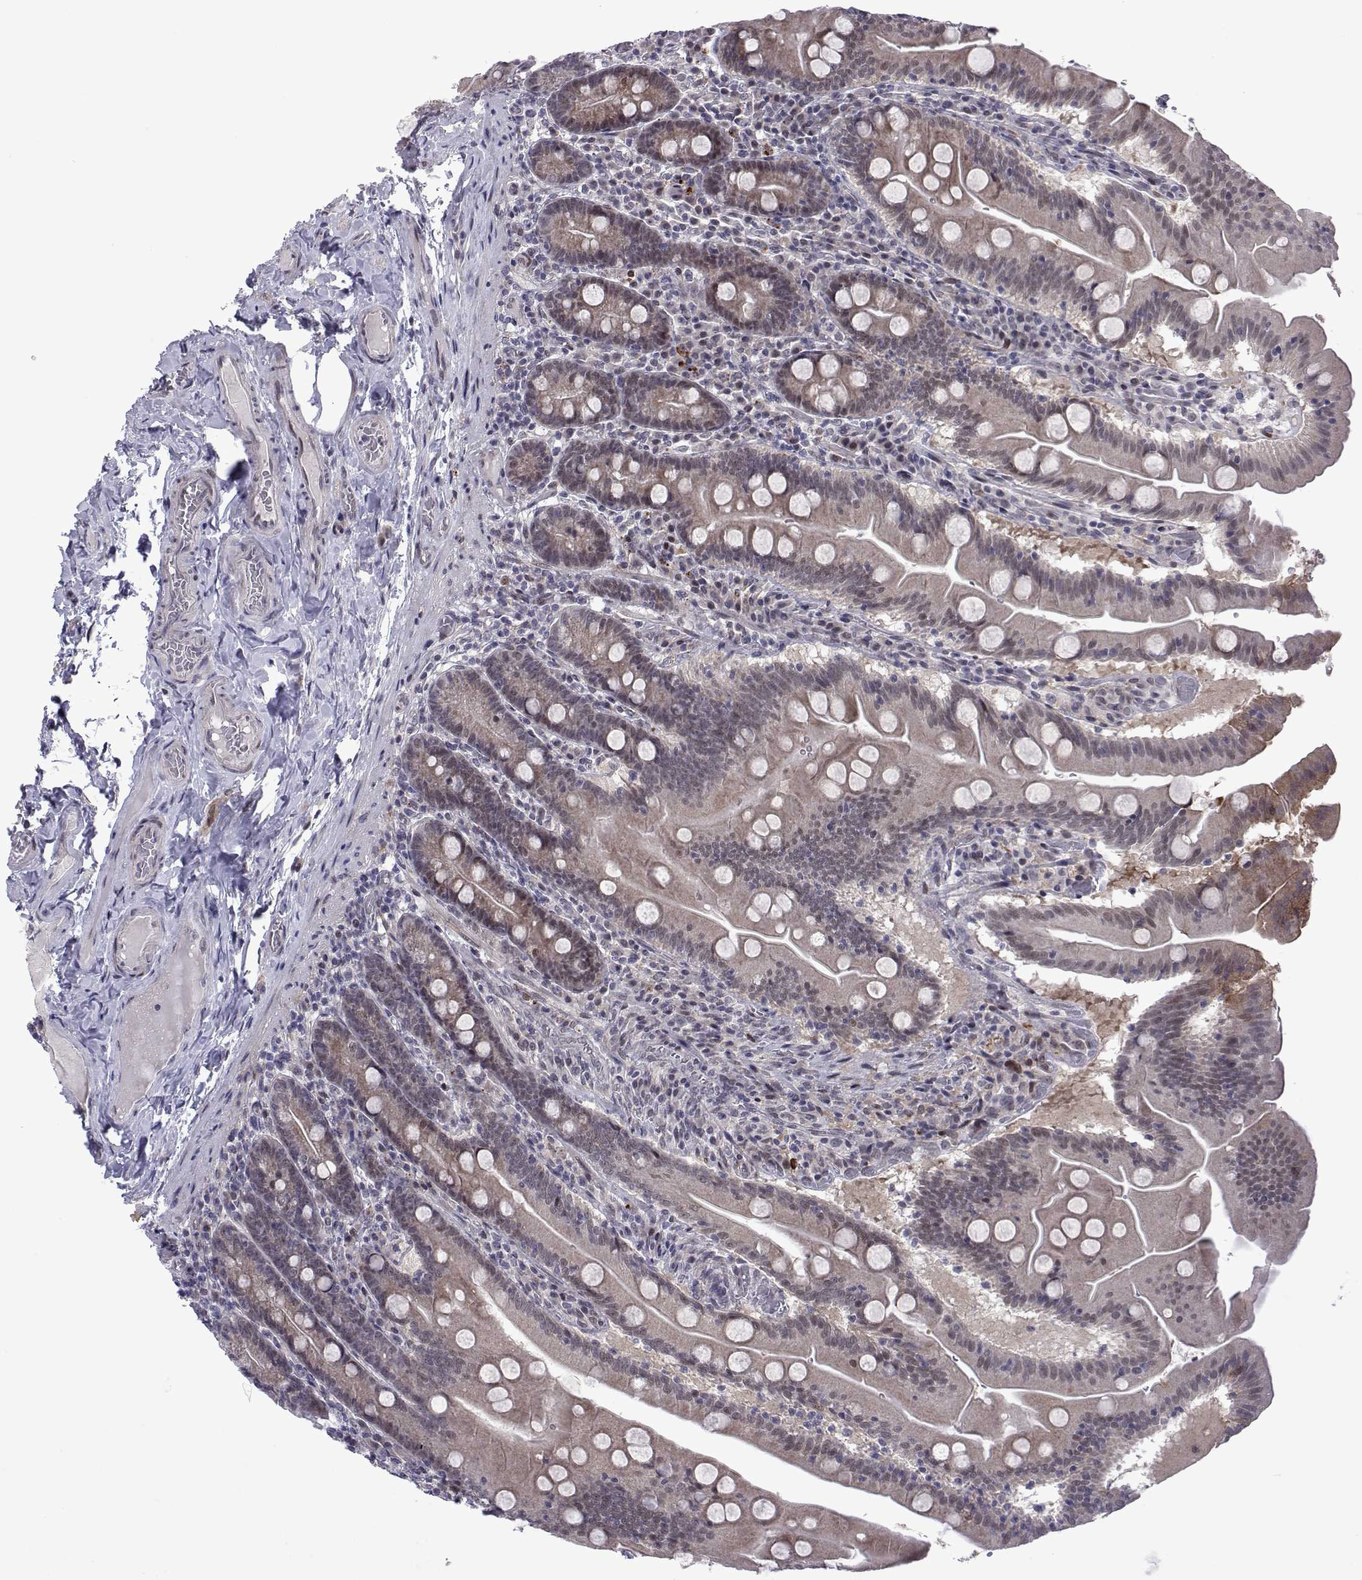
{"staining": {"intensity": "weak", "quantity": "<25%", "location": "cytoplasmic/membranous"}, "tissue": "small intestine", "cell_type": "Glandular cells", "image_type": "normal", "snomed": [{"axis": "morphology", "description": "Normal tissue, NOS"}, {"axis": "topography", "description": "Small intestine"}], "caption": "A high-resolution image shows IHC staining of normal small intestine, which displays no significant expression in glandular cells. (DAB immunohistochemistry, high magnification).", "gene": "EFCAB3", "patient": {"sex": "male", "age": 37}}